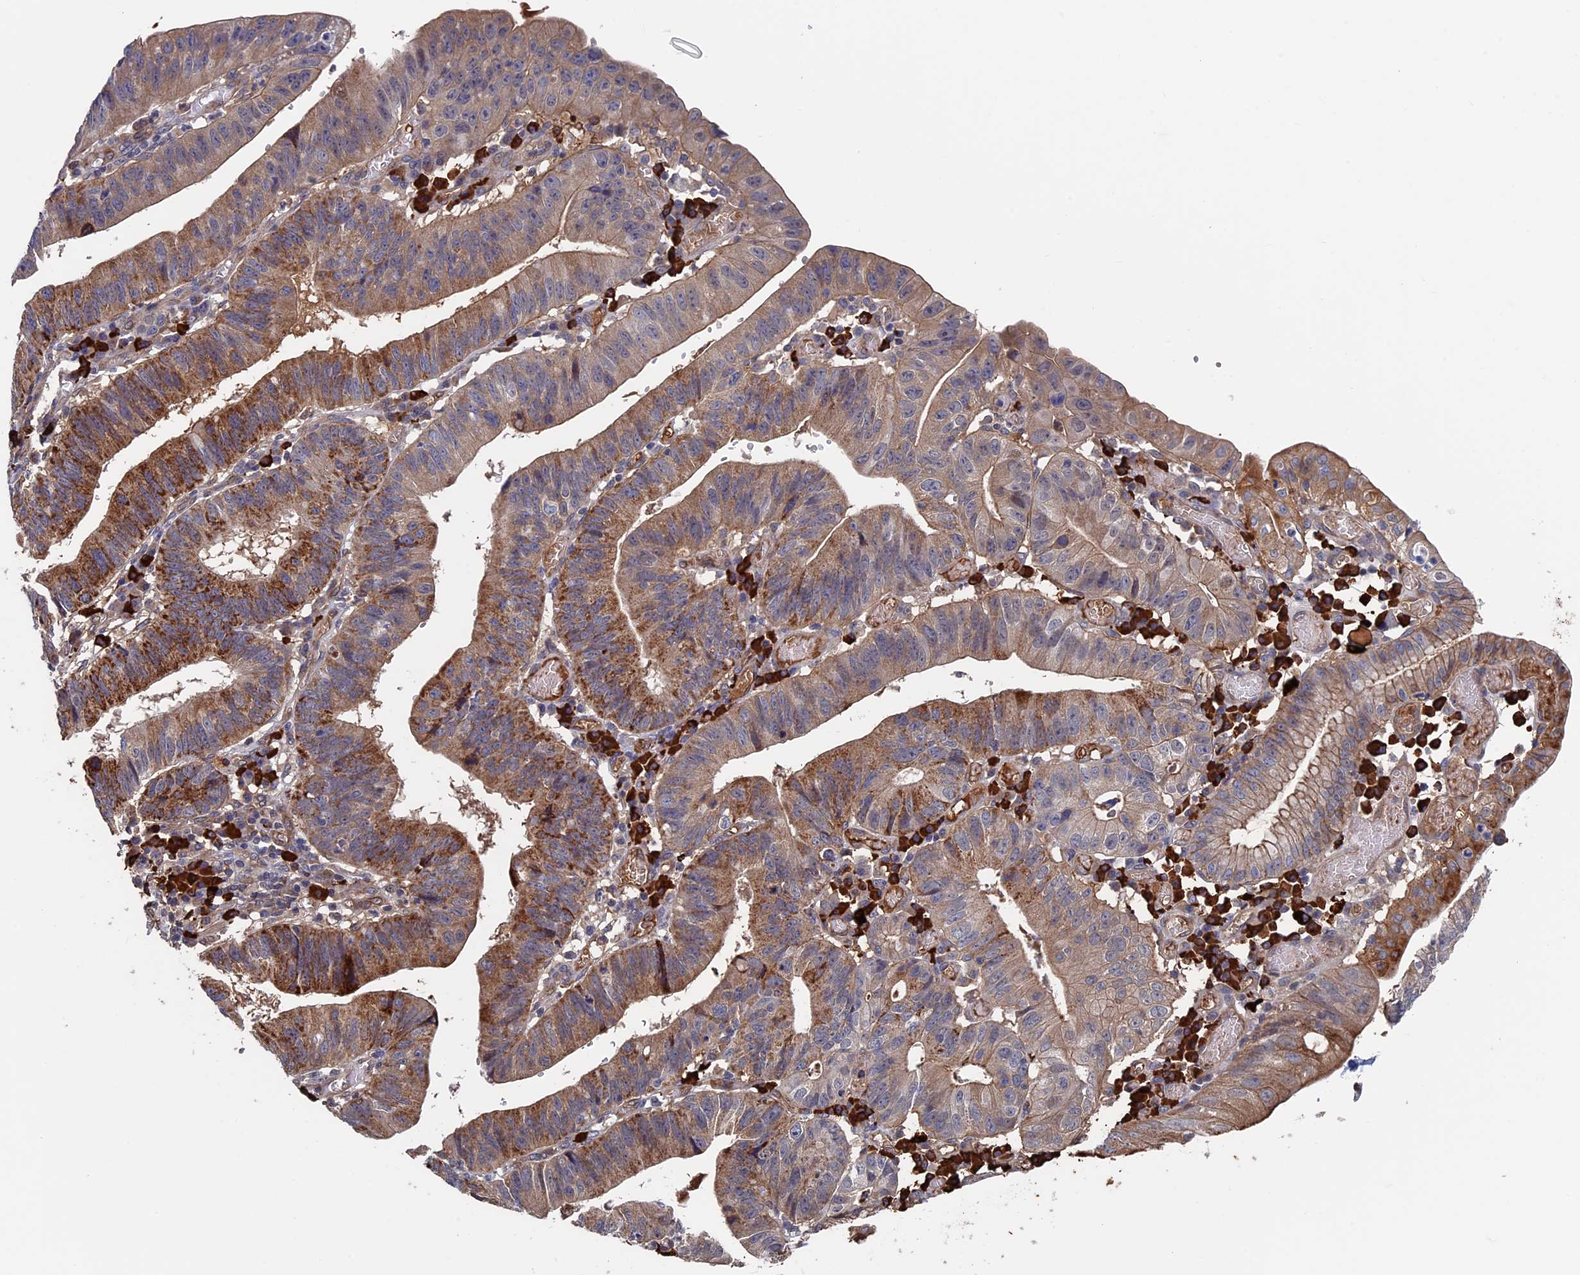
{"staining": {"intensity": "moderate", "quantity": ">75%", "location": "cytoplasmic/membranous"}, "tissue": "stomach cancer", "cell_type": "Tumor cells", "image_type": "cancer", "snomed": [{"axis": "morphology", "description": "Adenocarcinoma, NOS"}, {"axis": "topography", "description": "Stomach"}], "caption": "Brown immunohistochemical staining in human adenocarcinoma (stomach) displays moderate cytoplasmic/membranous expression in approximately >75% of tumor cells.", "gene": "RPUSD1", "patient": {"sex": "male", "age": 59}}